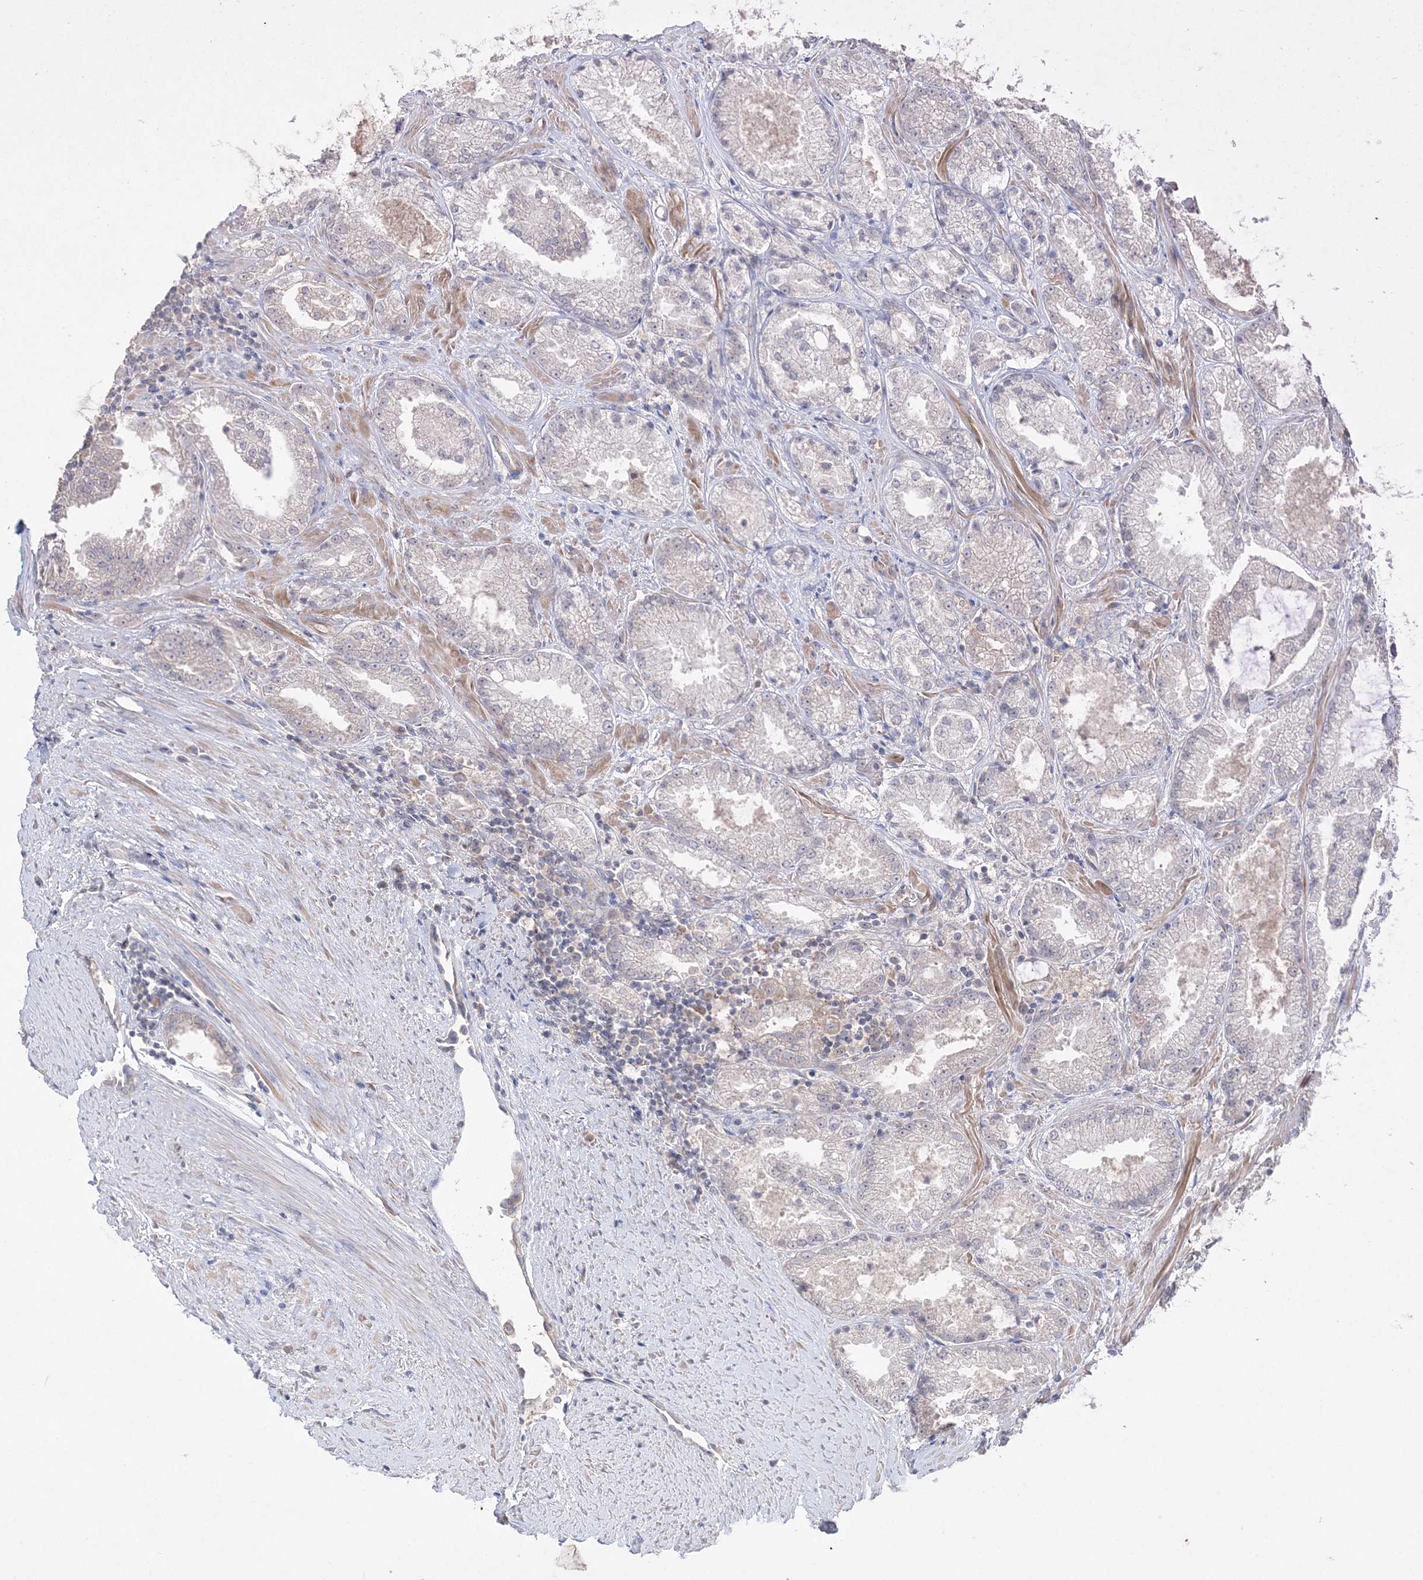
{"staining": {"intensity": "negative", "quantity": "none", "location": "none"}, "tissue": "prostate cancer", "cell_type": "Tumor cells", "image_type": "cancer", "snomed": [{"axis": "morphology", "description": "Adenocarcinoma, High grade"}, {"axis": "topography", "description": "Prostate"}], "caption": "This is an immunohistochemistry (IHC) histopathology image of human adenocarcinoma (high-grade) (prostate). There is no positivity in tumor cells.", "gene": "SH3BP4", "patient": {"sex": "male", "age": 73}}